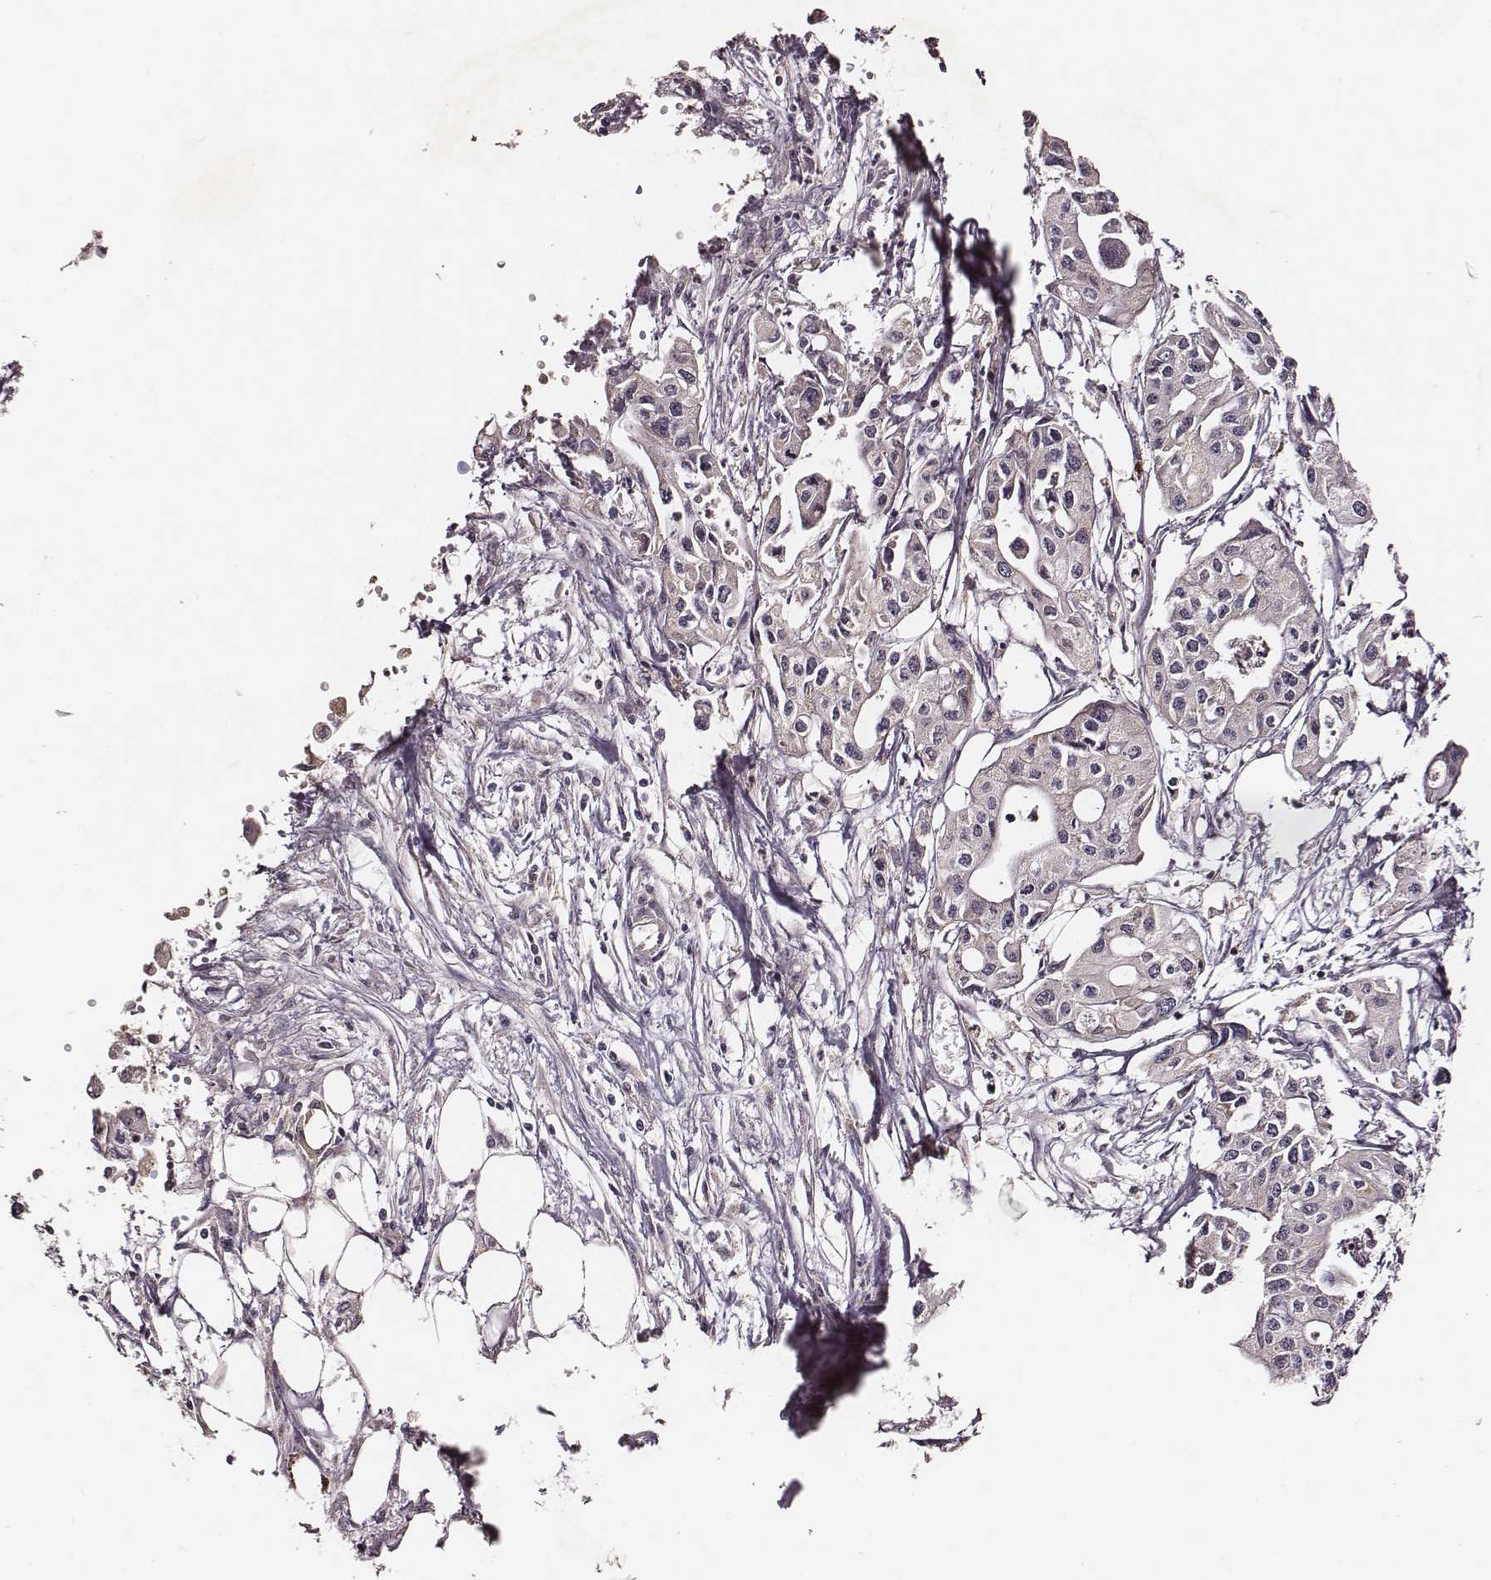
{"staining": {"intensity": "negative", "quantity": "none", "location": "none"}, "tissue": "pancreatic cancer", "cell_type": "Tumor cells", "image_type": "cancer", "snomed": [{"axis": "morphology", "description": "Adenocarcinoma, NOS"}, {"axis": "topography", "description": "Pancreas"}], "caption": "Immunohistochemistry (IHC) photomicrograph of human pancreatic cancer (adenocarcinoma) stained for a protein (brown), which reveals no positivity in tumor cells.", "gene": "VPS26A", "patient": {"sex": "male", "age": 70}}